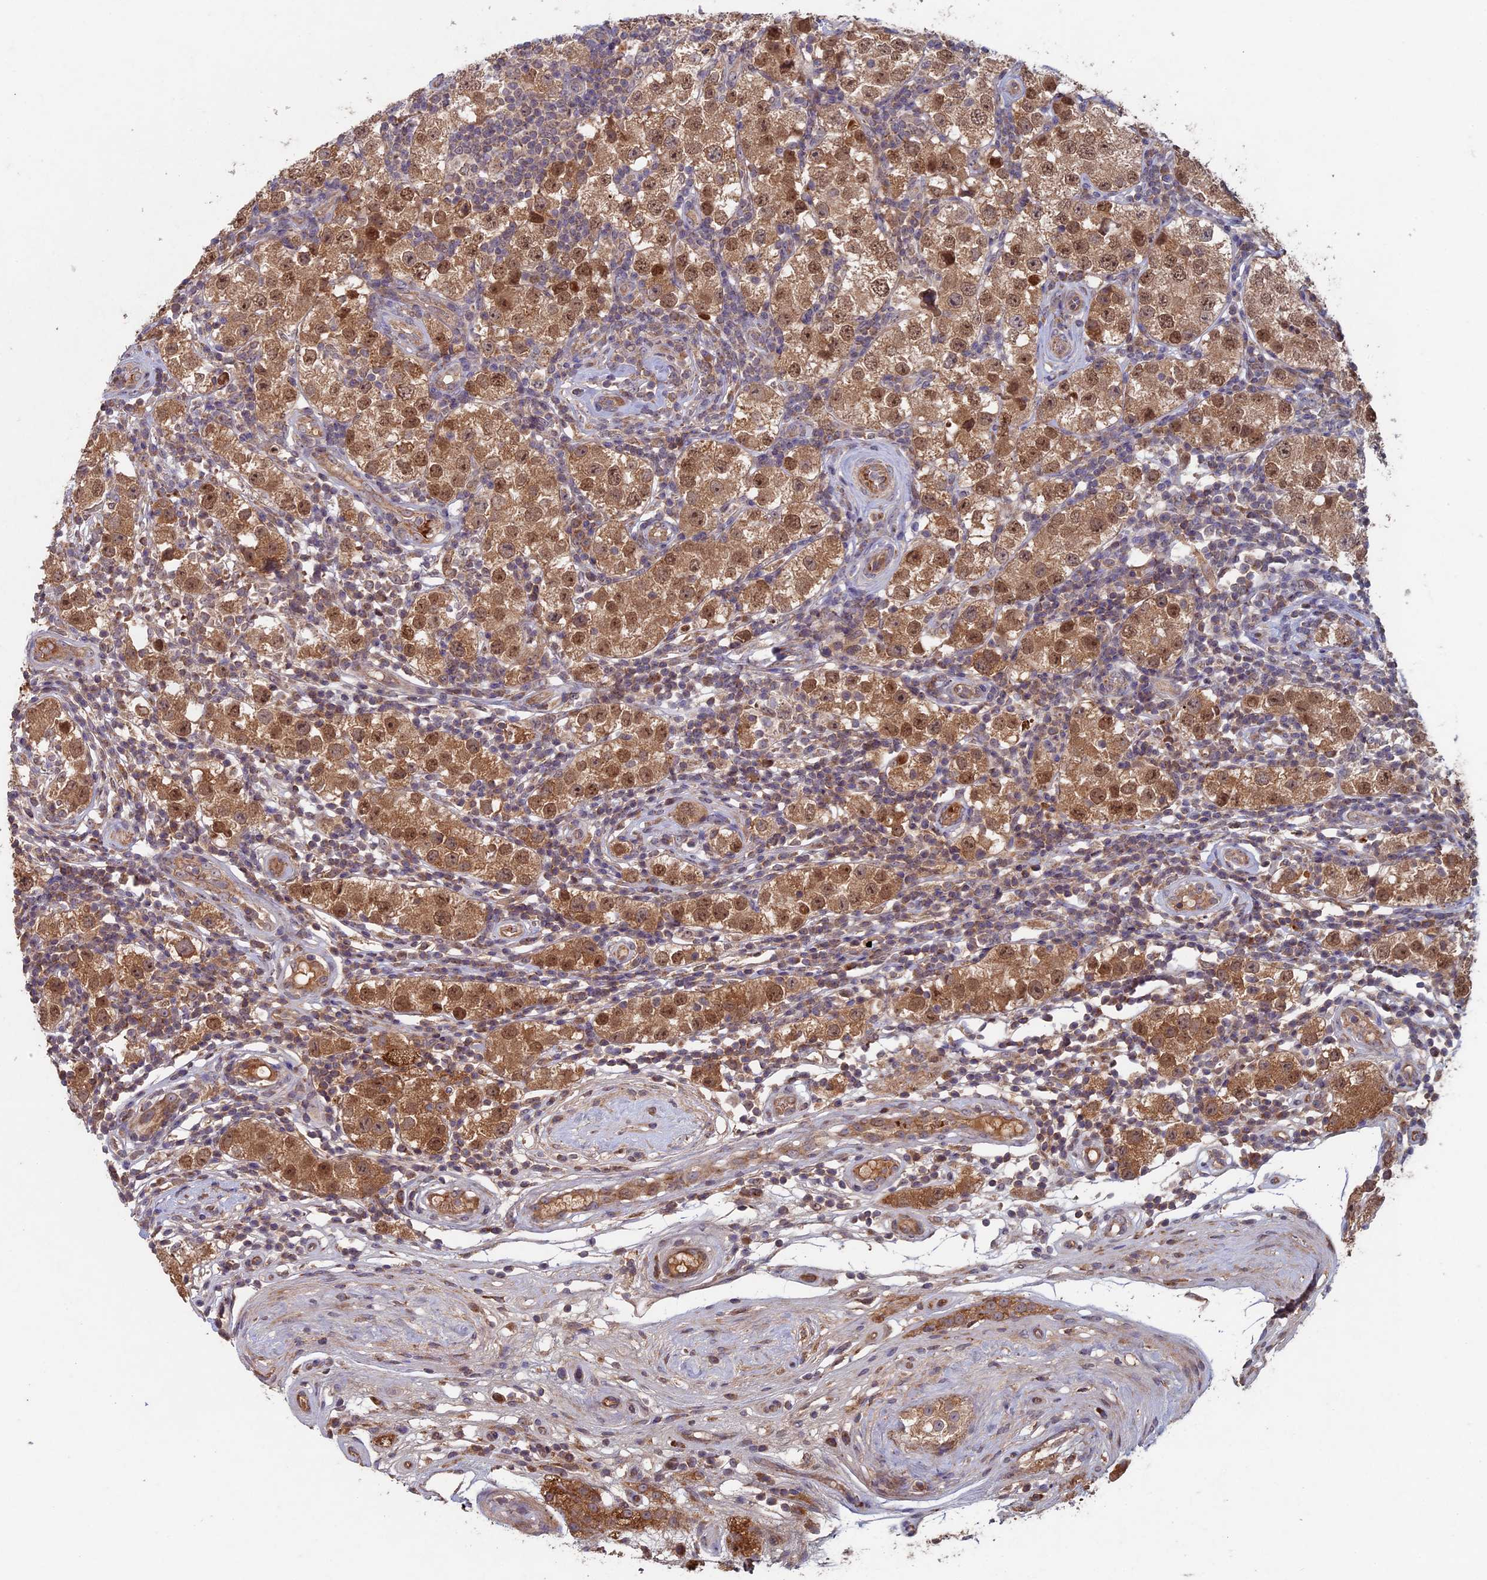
{"staining": {"intensity": "moderate", "quantity": ">75%", "location": "cytoplasmic/membranous,nuclear"}, "tissue": "testis cancer", "cell_type": "Tumor cells", "image_type": "cancer", "snomed": [{"axis": "morphology", "description": "Seminoma, NOS"}, {"axis": "topography", "description": "Testis"}], "caption": "This micrograph shows IHC staining of human seminoma (testis), with medium moderate cytoplasmic/membranous and nuclear staining in approximately >75% of tumor cells.", "gene": "RCCD1", "patient": {"sex": "male", "age": 34}}